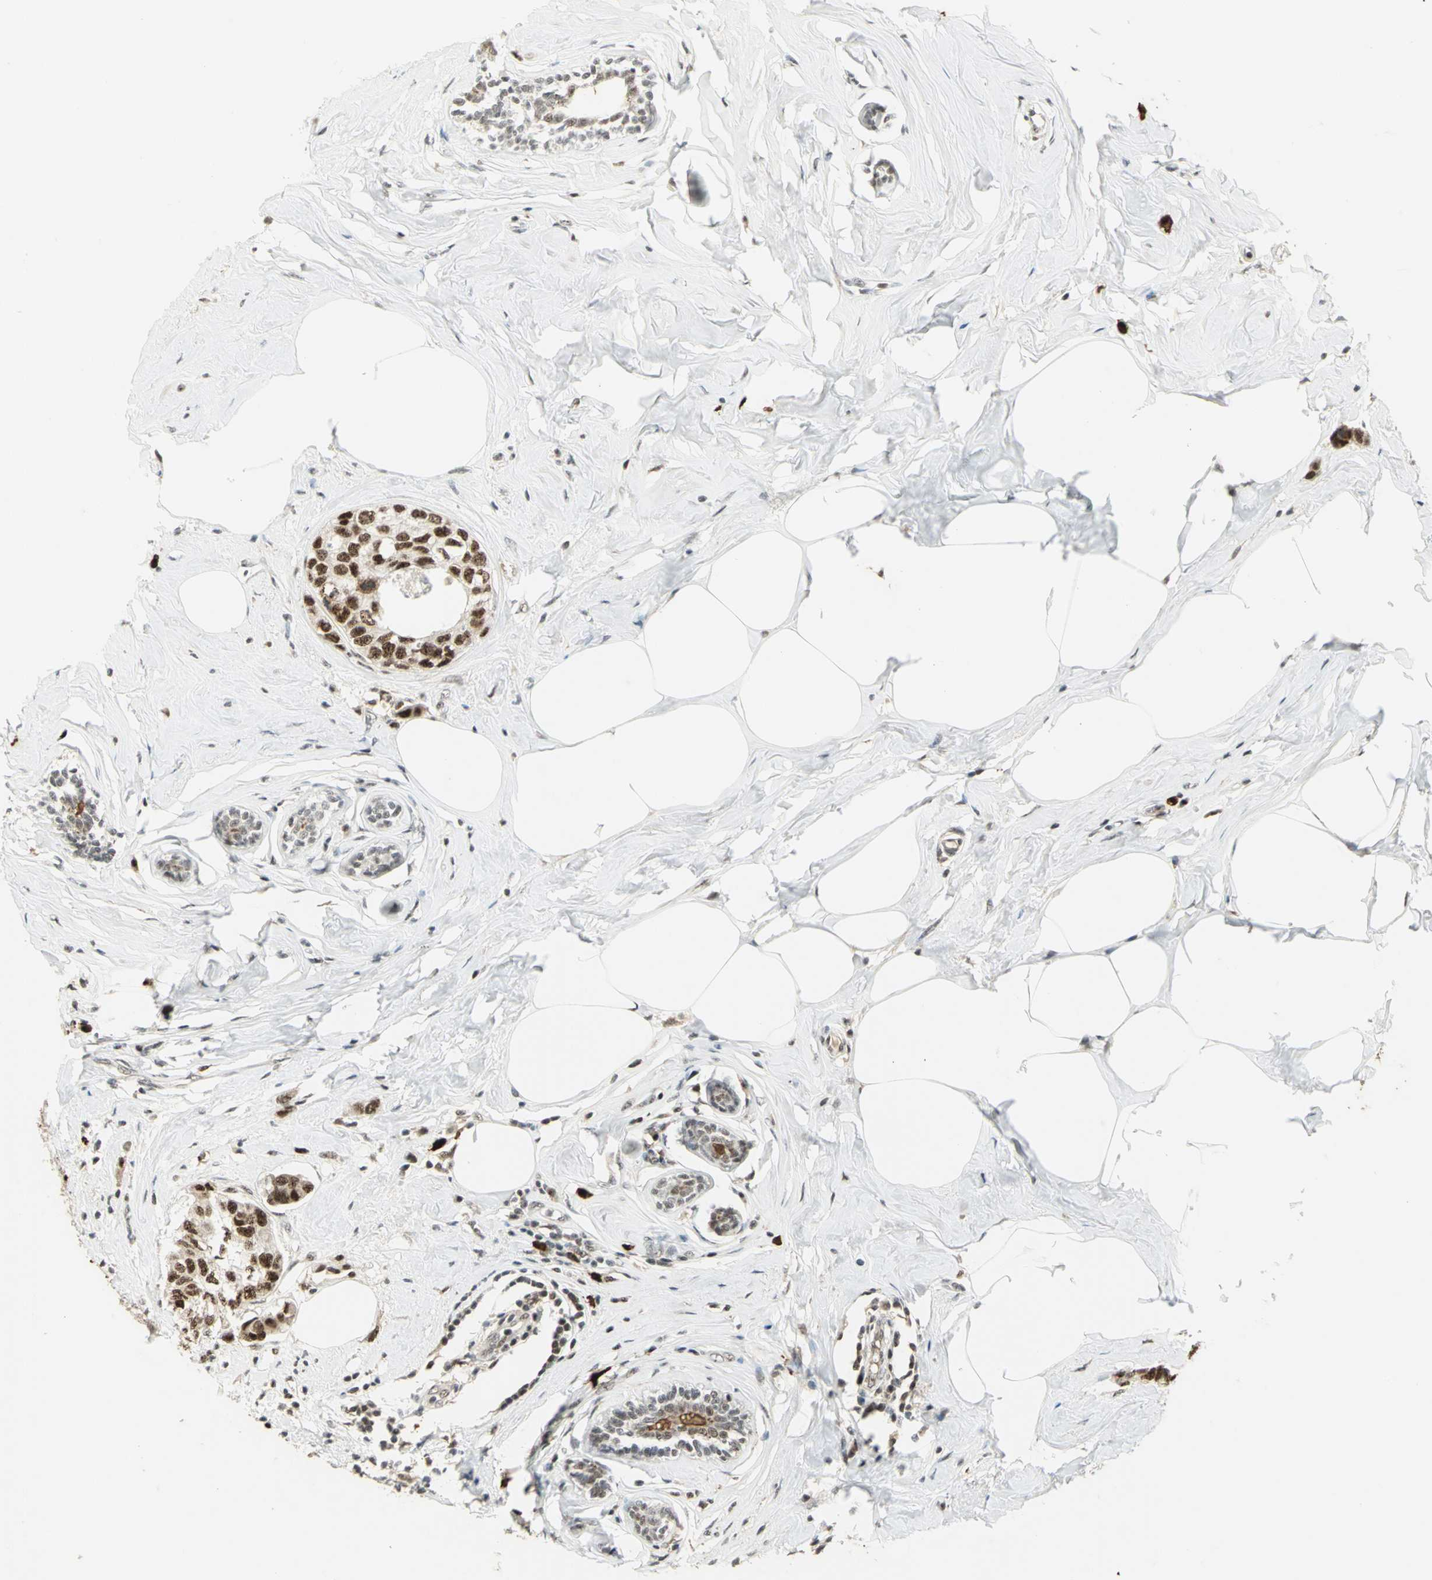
{"staining": {"intensity": "strong", "quantity": ">75%", "location": "nuclear"}, "tissue": "breast cancer", "cell_type": "Tumor cells", "image_type": "cancer", "snomed": [{"axis": "morphology", "description": "Normal tissue, NOS"}, {"axis": "morphology", "description": "Duct carcinoma"}, {"axis": "topography", "description": "Breast"}], "caption": "DAB immunohistochemical staining of human breast intraductal carcinoma demonstrates strong nuclear protein positivity in about >75% of tumor cells. (DAB (3,3'-diaminobenzidine) IHC, brown staining for protein, blue staining for nuclei).", "gene": "CCNT1", "patient": {"sex": "female", "age": 50}}